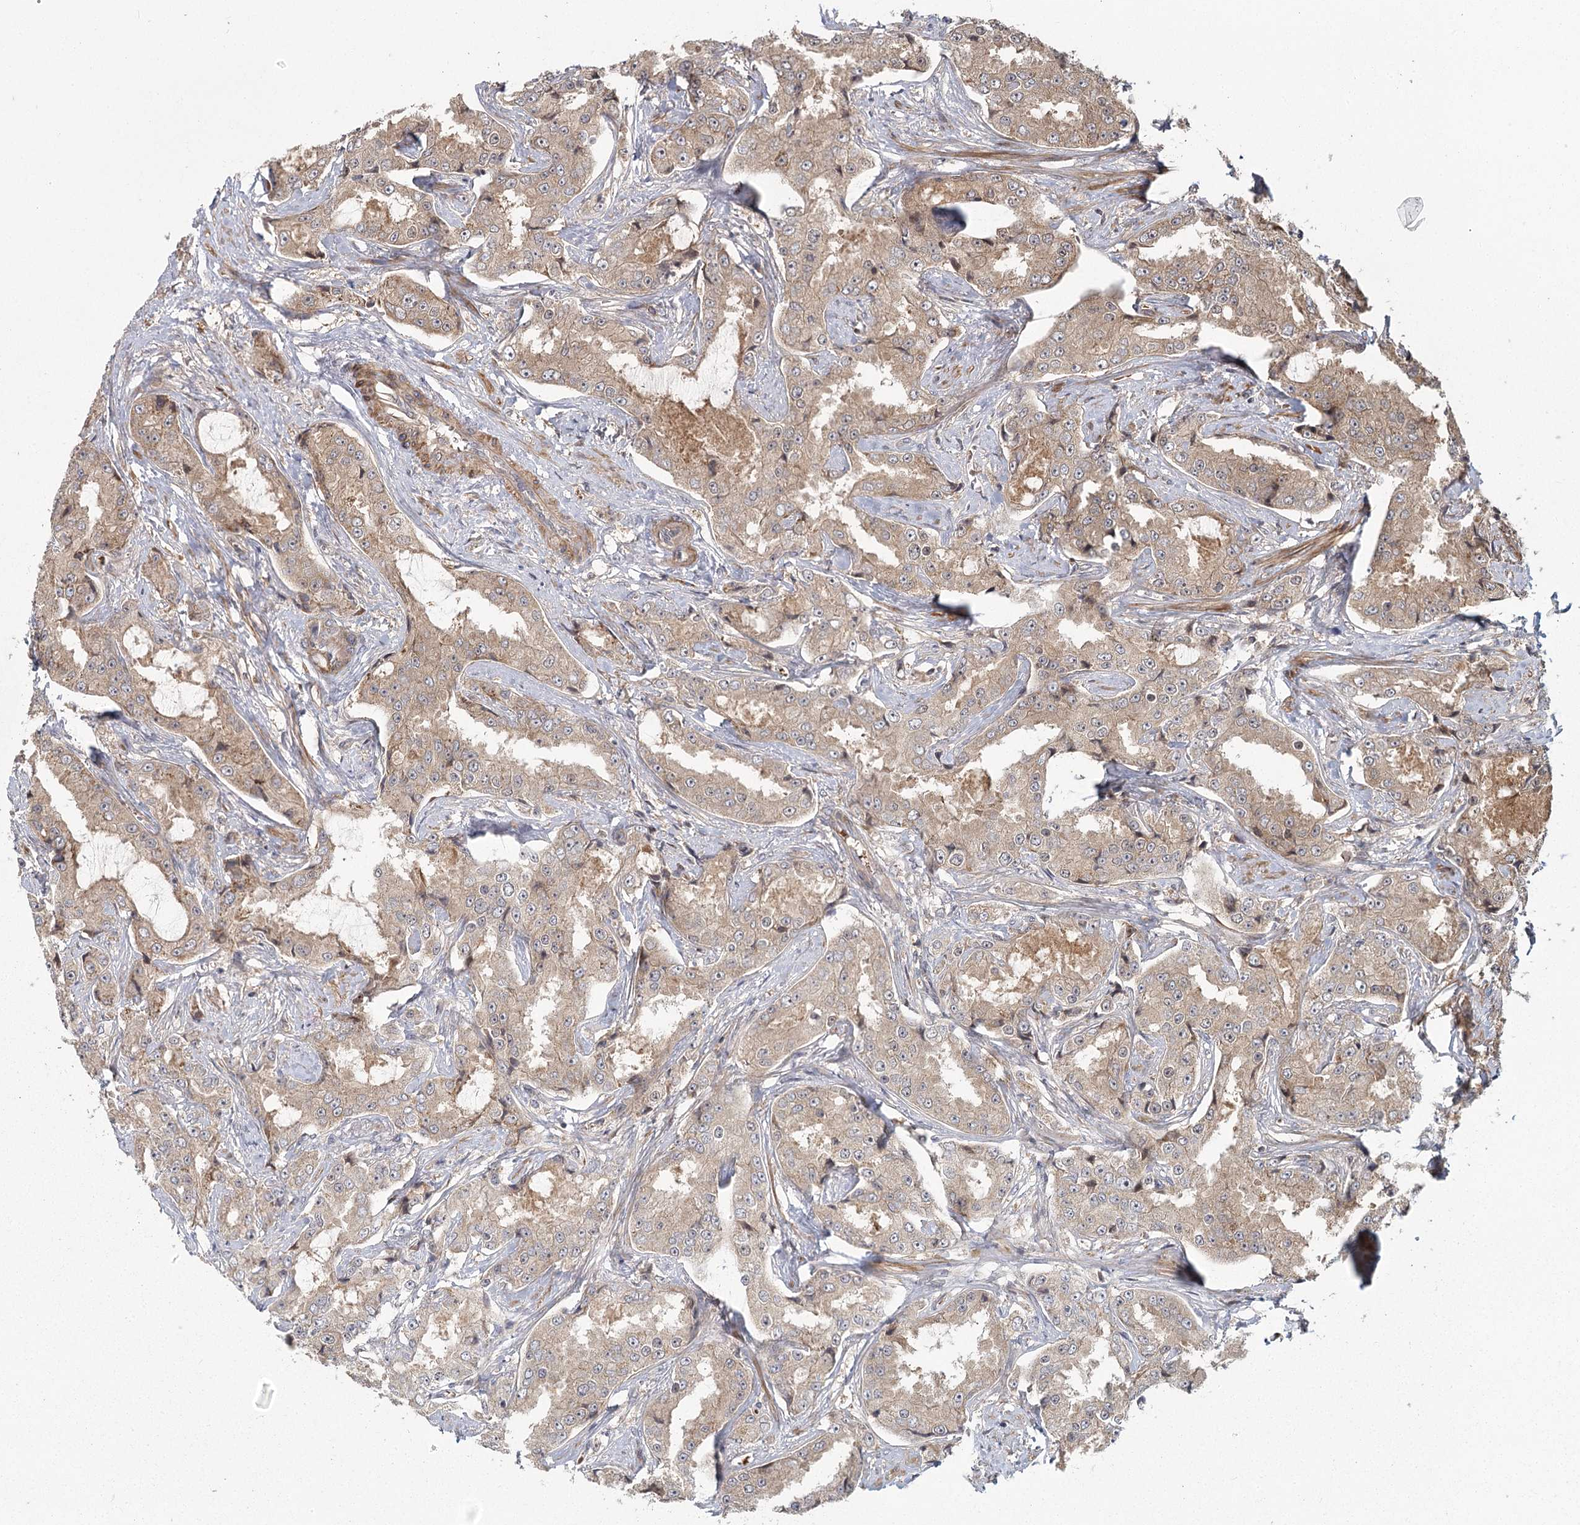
{"staining": {"intensity": "moderate", "quantity": ">75%", "location": "cytoplasmic/membranous"}, "tissue": "prostate cancer", "cell_type": "Tumor cells", "image_type": "cancer", "snomed": [{"axis": "morphology", "description": "Adenocarcinoma, High grade"}, {"axis": "topography", "description": "Prostate"}], "caption": "Tumor cells display moderate cytoplasmic/membranous staining in about >75% of cells in high-grade adenocarcinoma (prostate).", "gene": "RAPGEF6", "patient": {"sex": "male", "age": 73}}